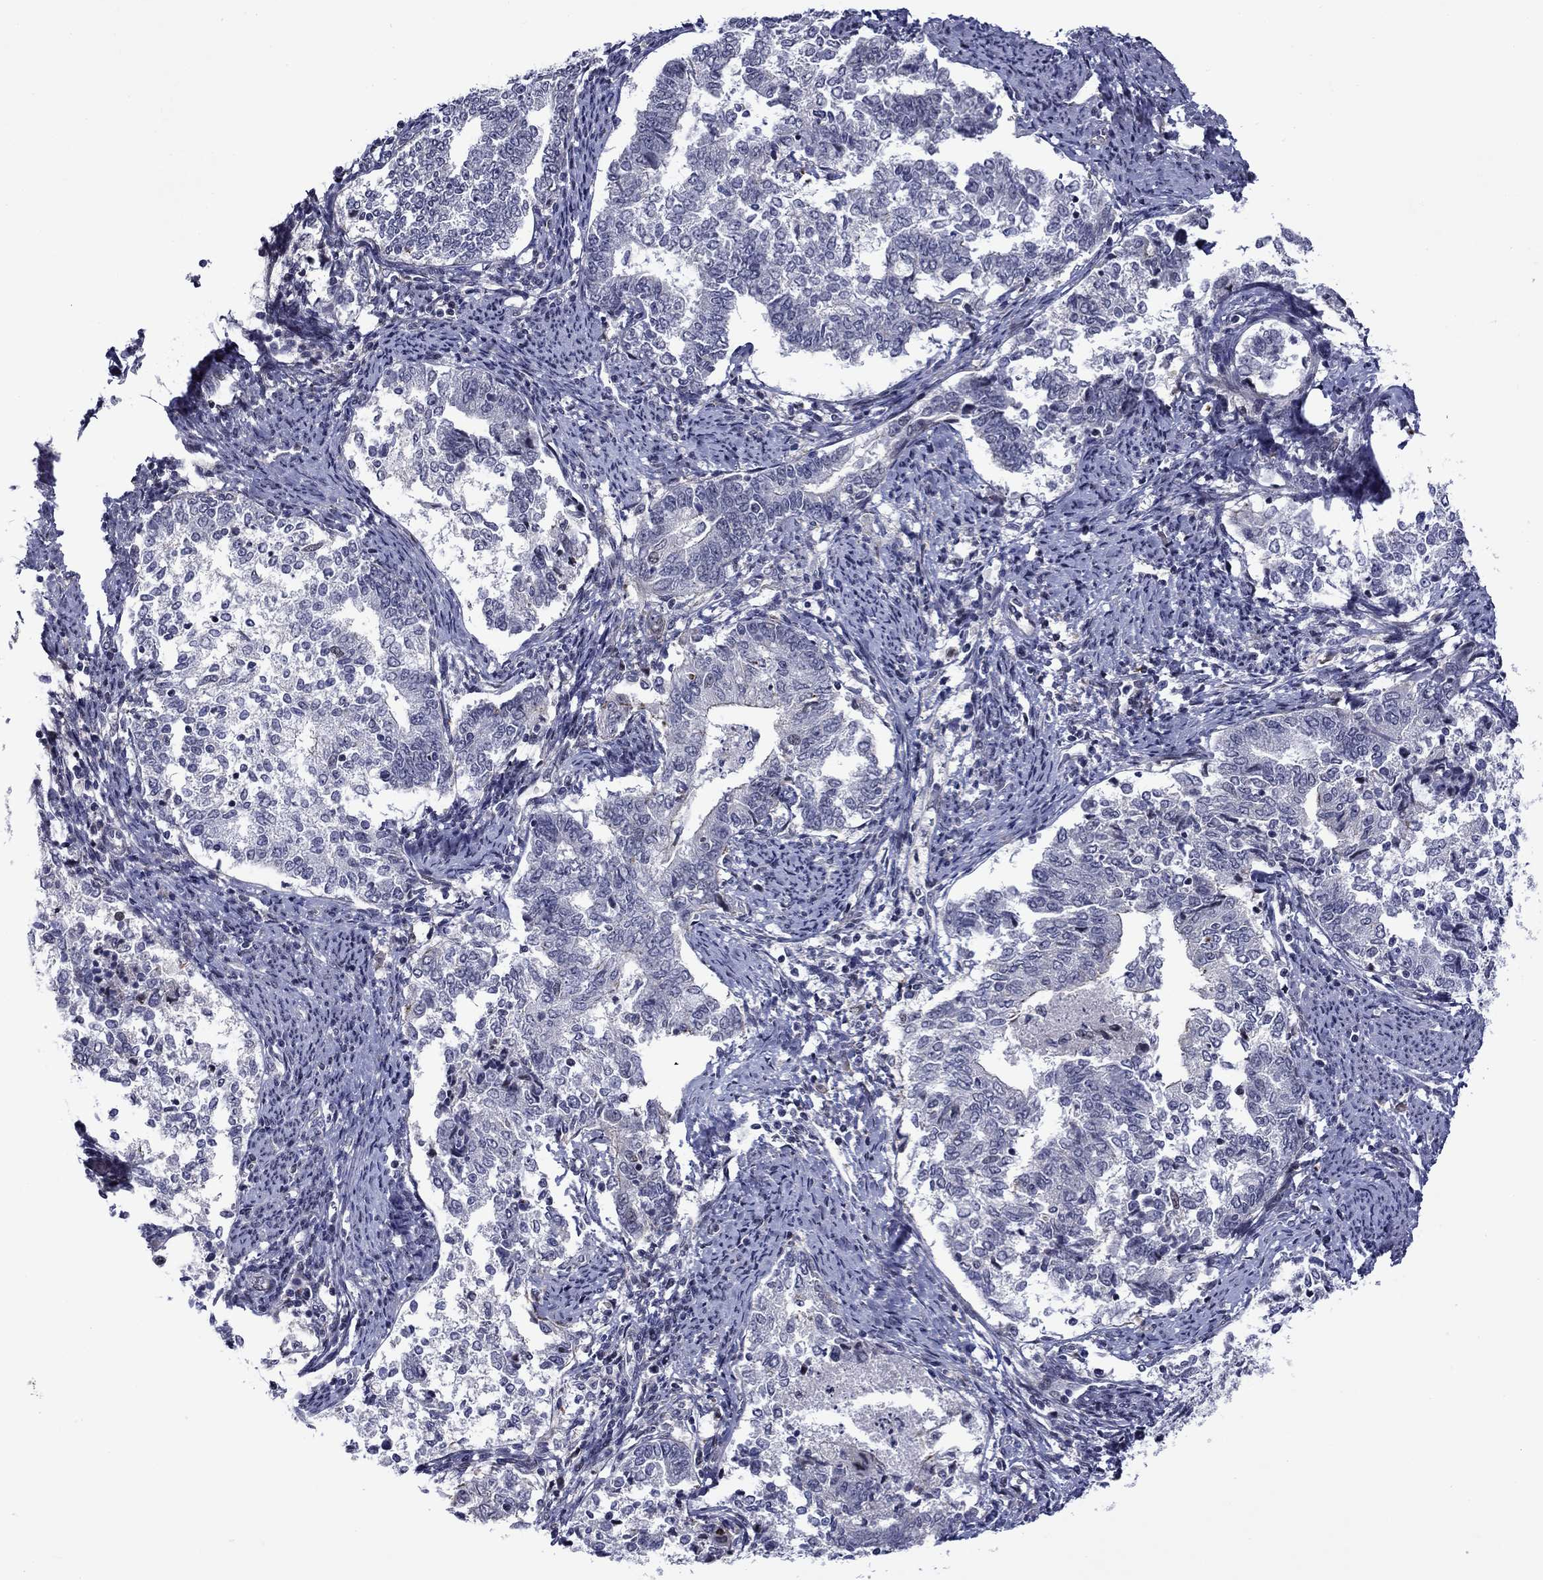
{"staining": {"intensity": "negative", "quantity": "none", "location": "none"}, "tissue": "endometrial cancer", "cell_type": "Tumor cells", "image_type": "cancer", "snomed": [{"axis": "morphology", "description": "Adenocarcinoma, NOS"}, {"axis": "topography", "description": "Endometrium"}], "caption": "IHC image of neoplastic tissue: endometrial cancer stained with DAB (3,3'-diaminobenzidine) displays no significant protein positivity in tumor cells. (Stains: DAB (3,3'-diaminobenzidine) immunohistochemistry with hematoxylin counter stain, Microscopy: brightfield microscopy at high magnification).", "gene": "B3GAT1", "patient": {"sex": "female", "age": 65}}